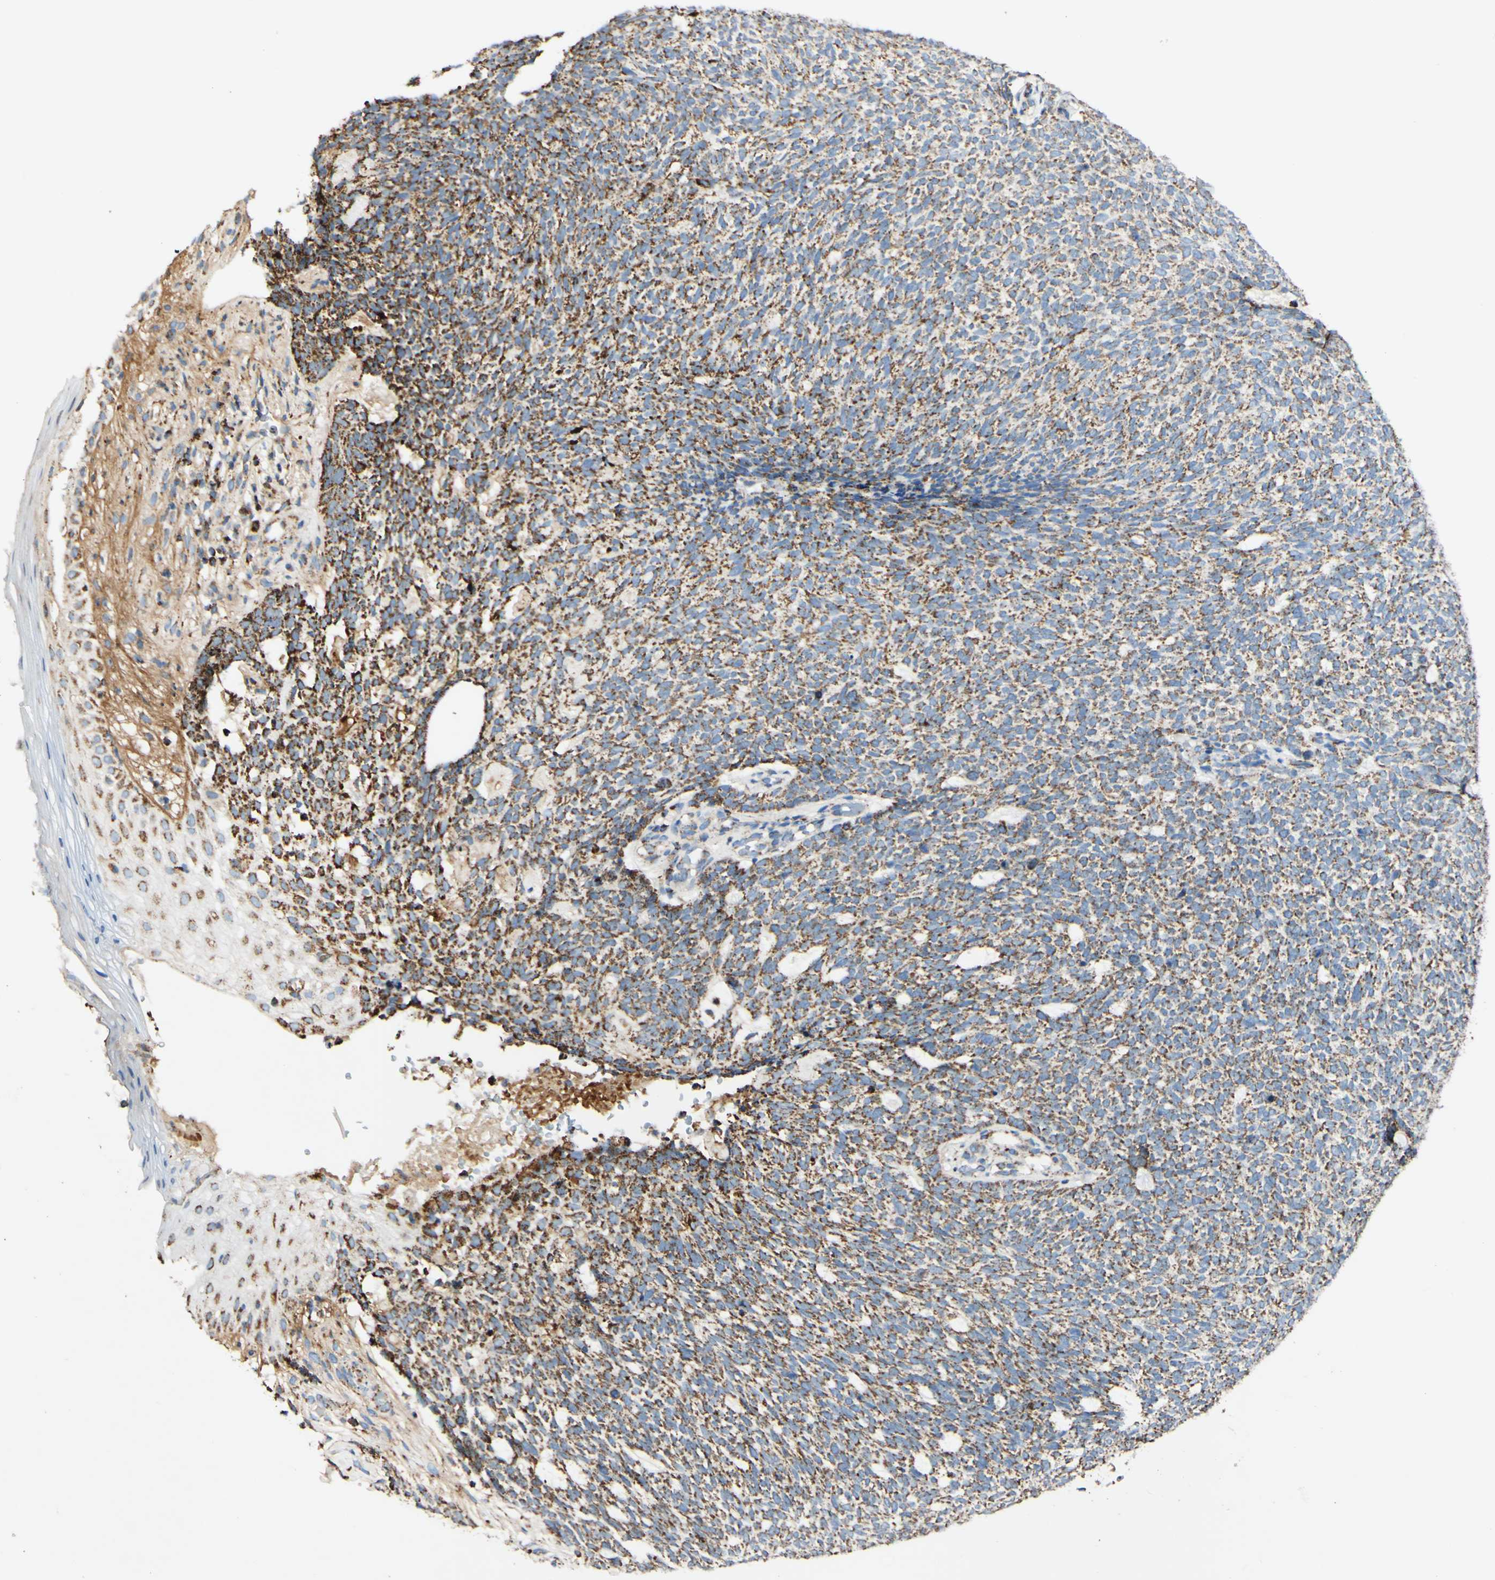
{"staining": {"intensity": "strong", "quantity": ">75%", "location": "cytoplasmic/membranous"}, "tissue": "skin cancer", "cell_type": "Tumor cells", "image_type": "cancer", "snomed": [{"axis": "morphology", "description": "Basal cell carcinoma"}, {"axis": "topography", "description": "Skin"}], "caption": "Immunohistochemistry (IHC) of skin basal cell carcinoma shows high levels of strong cytoplasmic/membranous positivity in approximately >75% of tumor cells.", "gene": "OXCT1", "patient": {"sex": "female", "age": 84}}